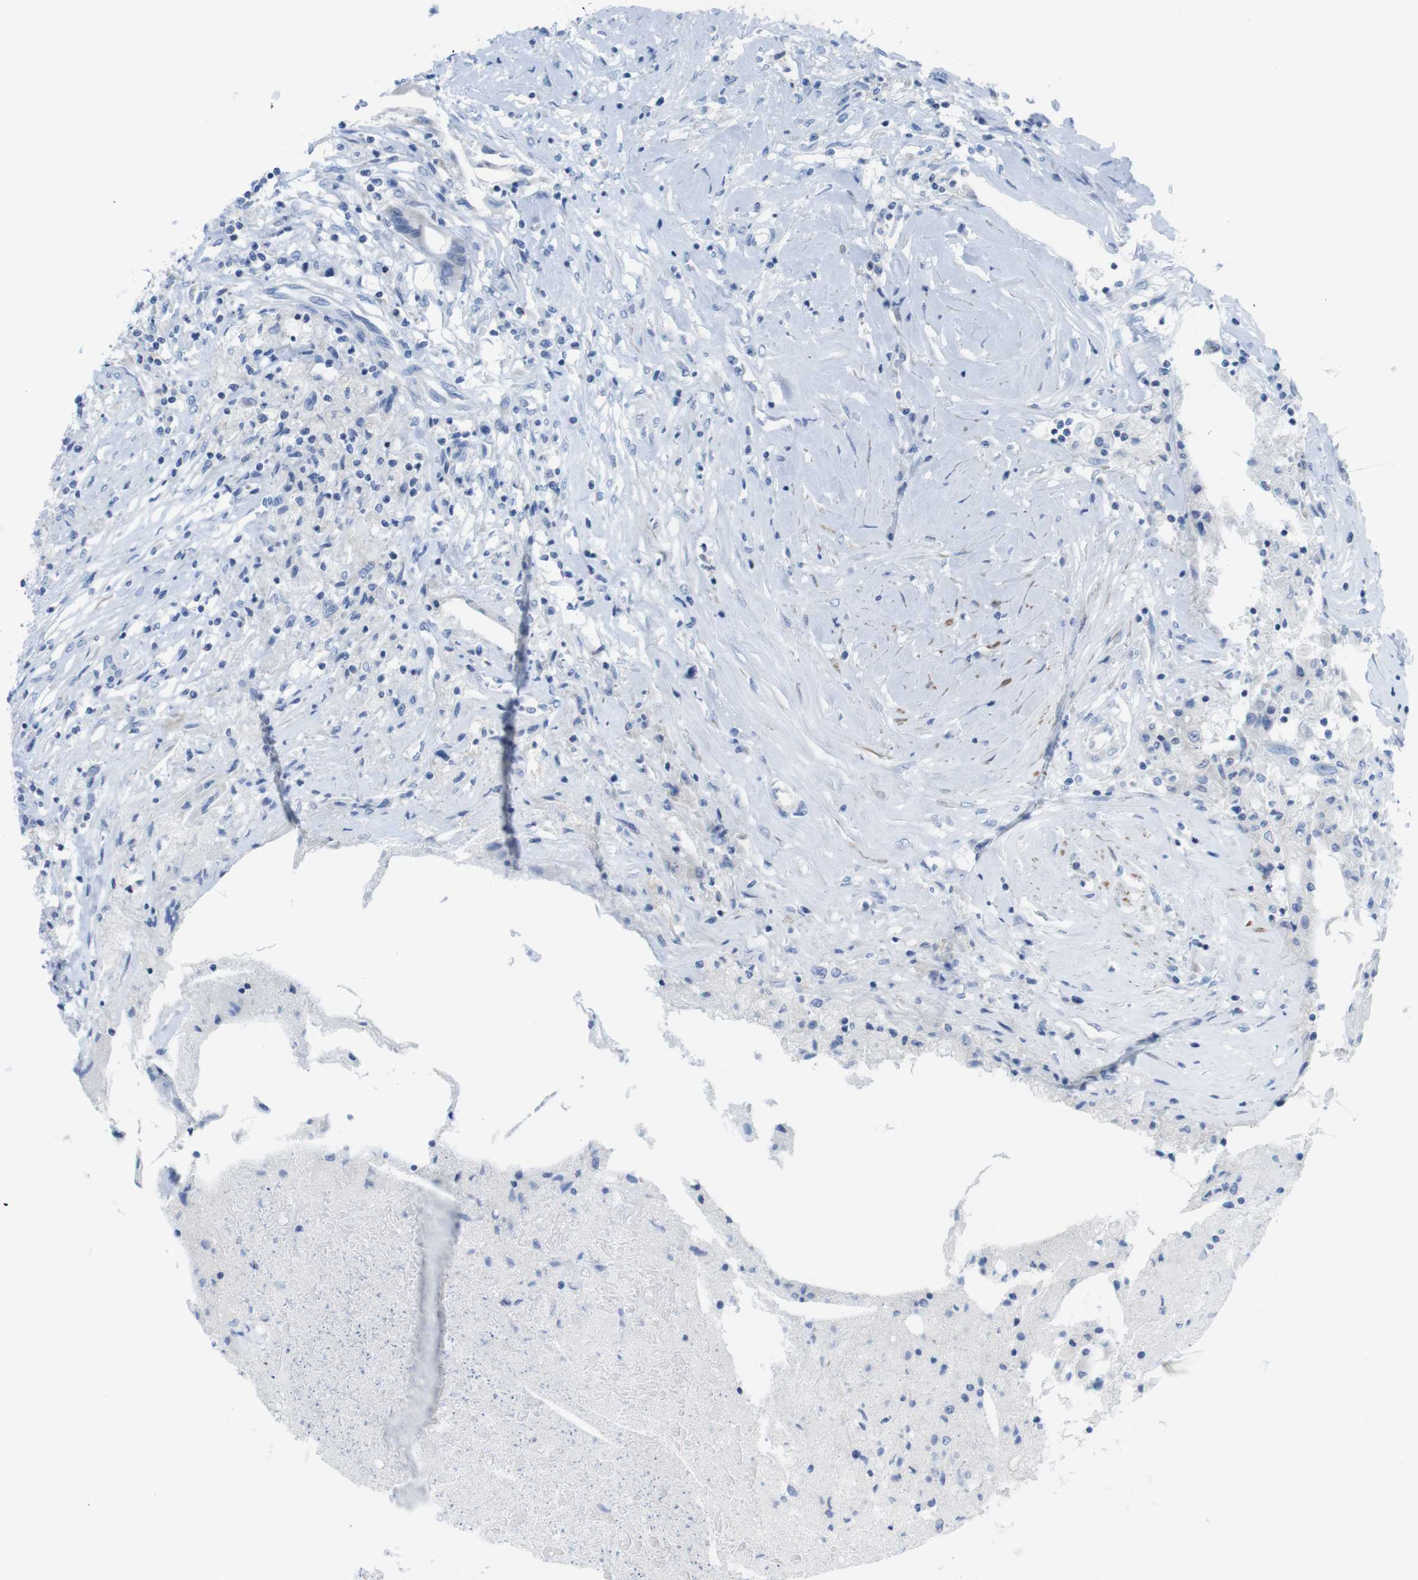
{"staining": {"intensity": "negative", "quantity": "none", "location": "none"}, "tissue": "colorectal cancer", "cell_type": "Tumor cells", "image_type": "cancer", "snomed": [{"axis": "morphology", "description": "Adenocarcinoma, NOS"}, {"axis": "topography", "description": "Rectum"}], "caption": "An immunohistochemistry (IHC) histopathology image of colorectal adenocarcinoma is shown. There is no staining in tumor cells of colorectal adenocarcinoma.", "gene": "ASIC5", "patient": {"sex": "male", "age": 63}}